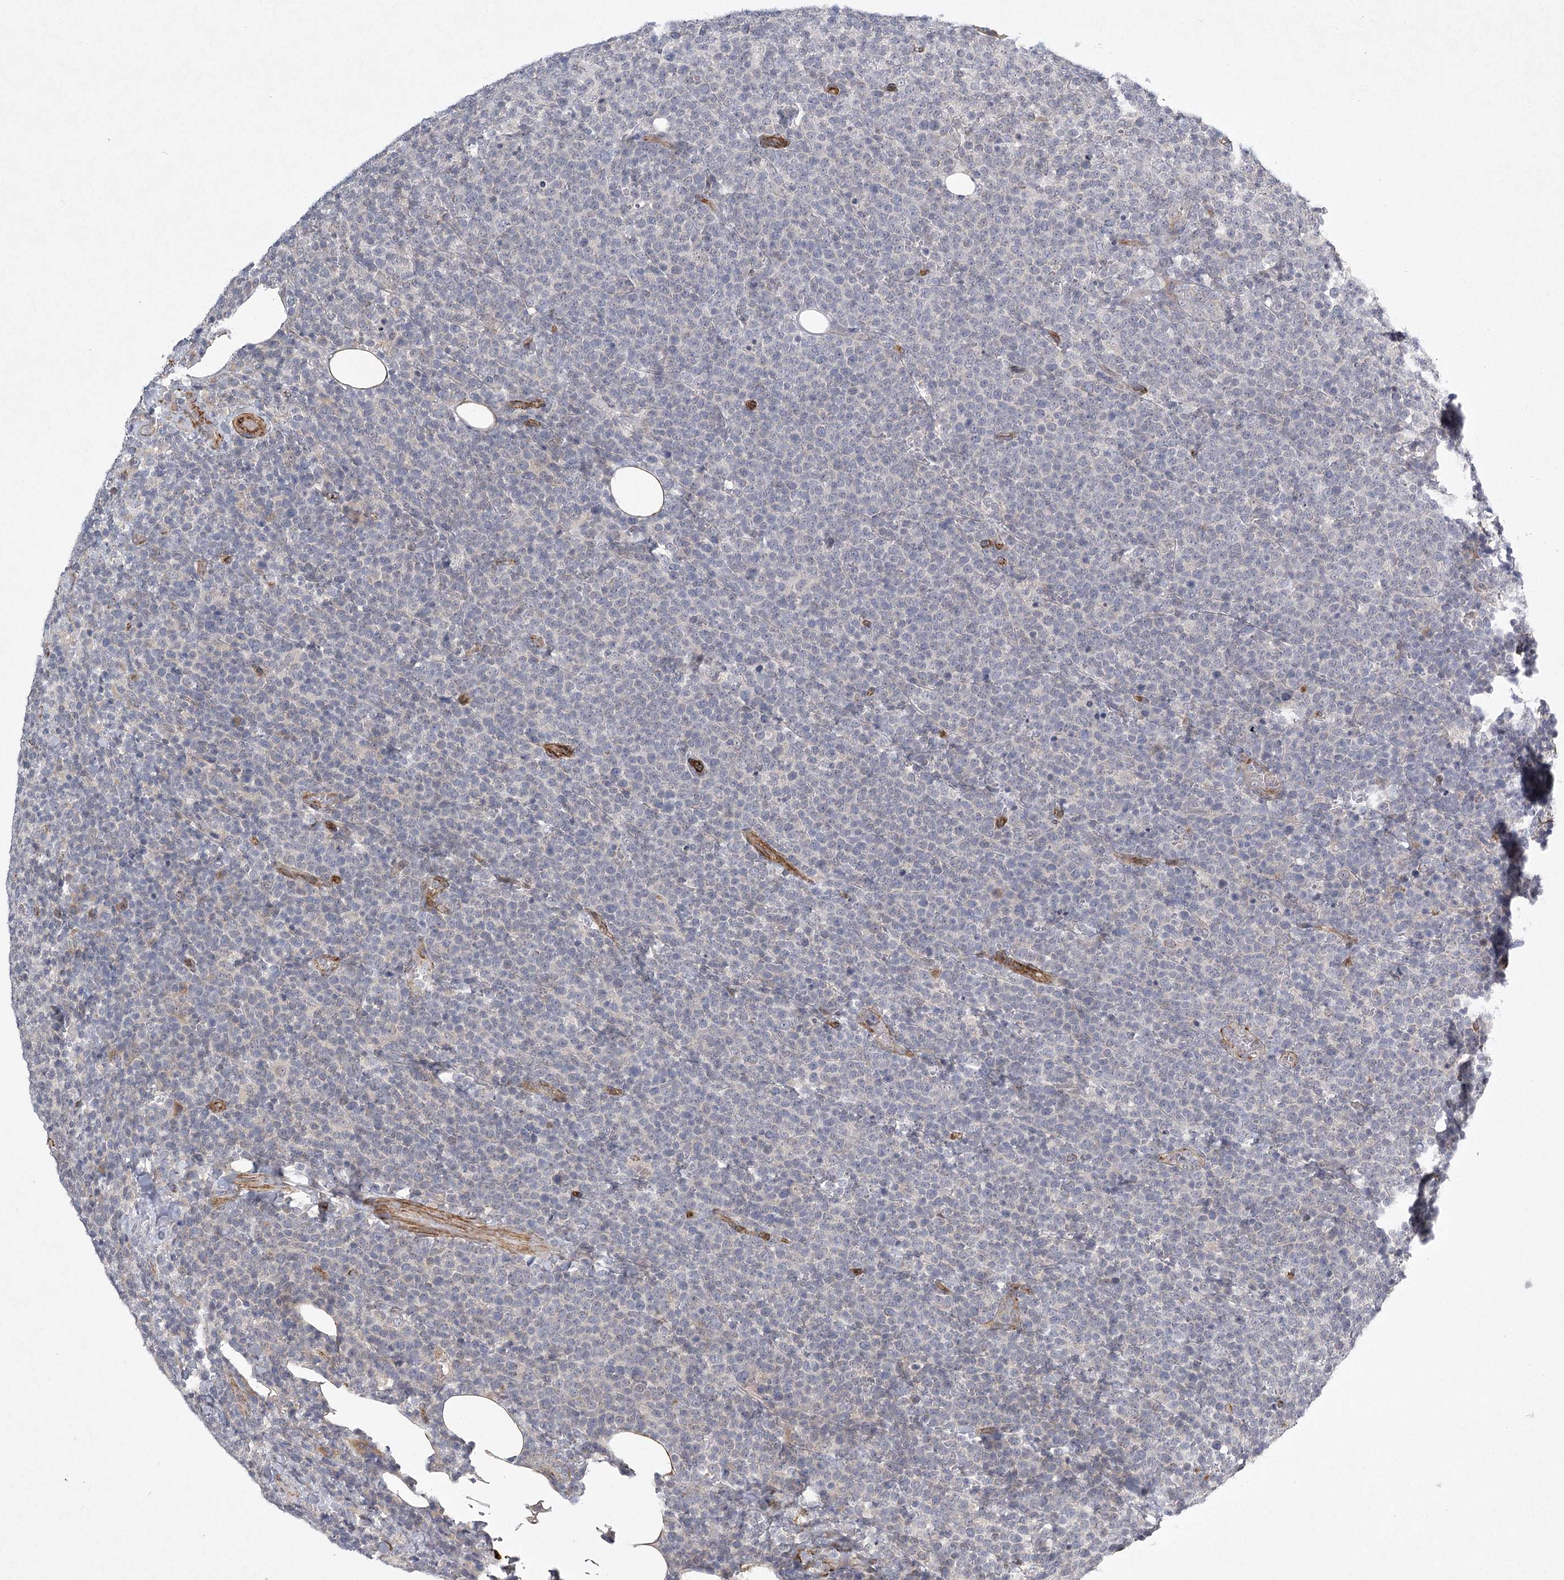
{"staining": {"intensity": "negative", "quantity": "none", "location": "none"}, "tissue": "lymphoma", "cell_type": "Tumor cells", "image_type": "cancer", "snomed": [{"axis": "morphology", "description": "Malignant lymphoma, non-Hodgkin's type, High grade"}, {"axis": "topography", "description": "Lymph node"}], "caption": "IHC of human lymphoma exhibits no expression in tumor cells. (DAB (3,3'-diaminobenzidine) immunohistochemistry (IHC), high magnification).", "gene": "MEPE", "patient": {"sex": "male", "age": 61}}